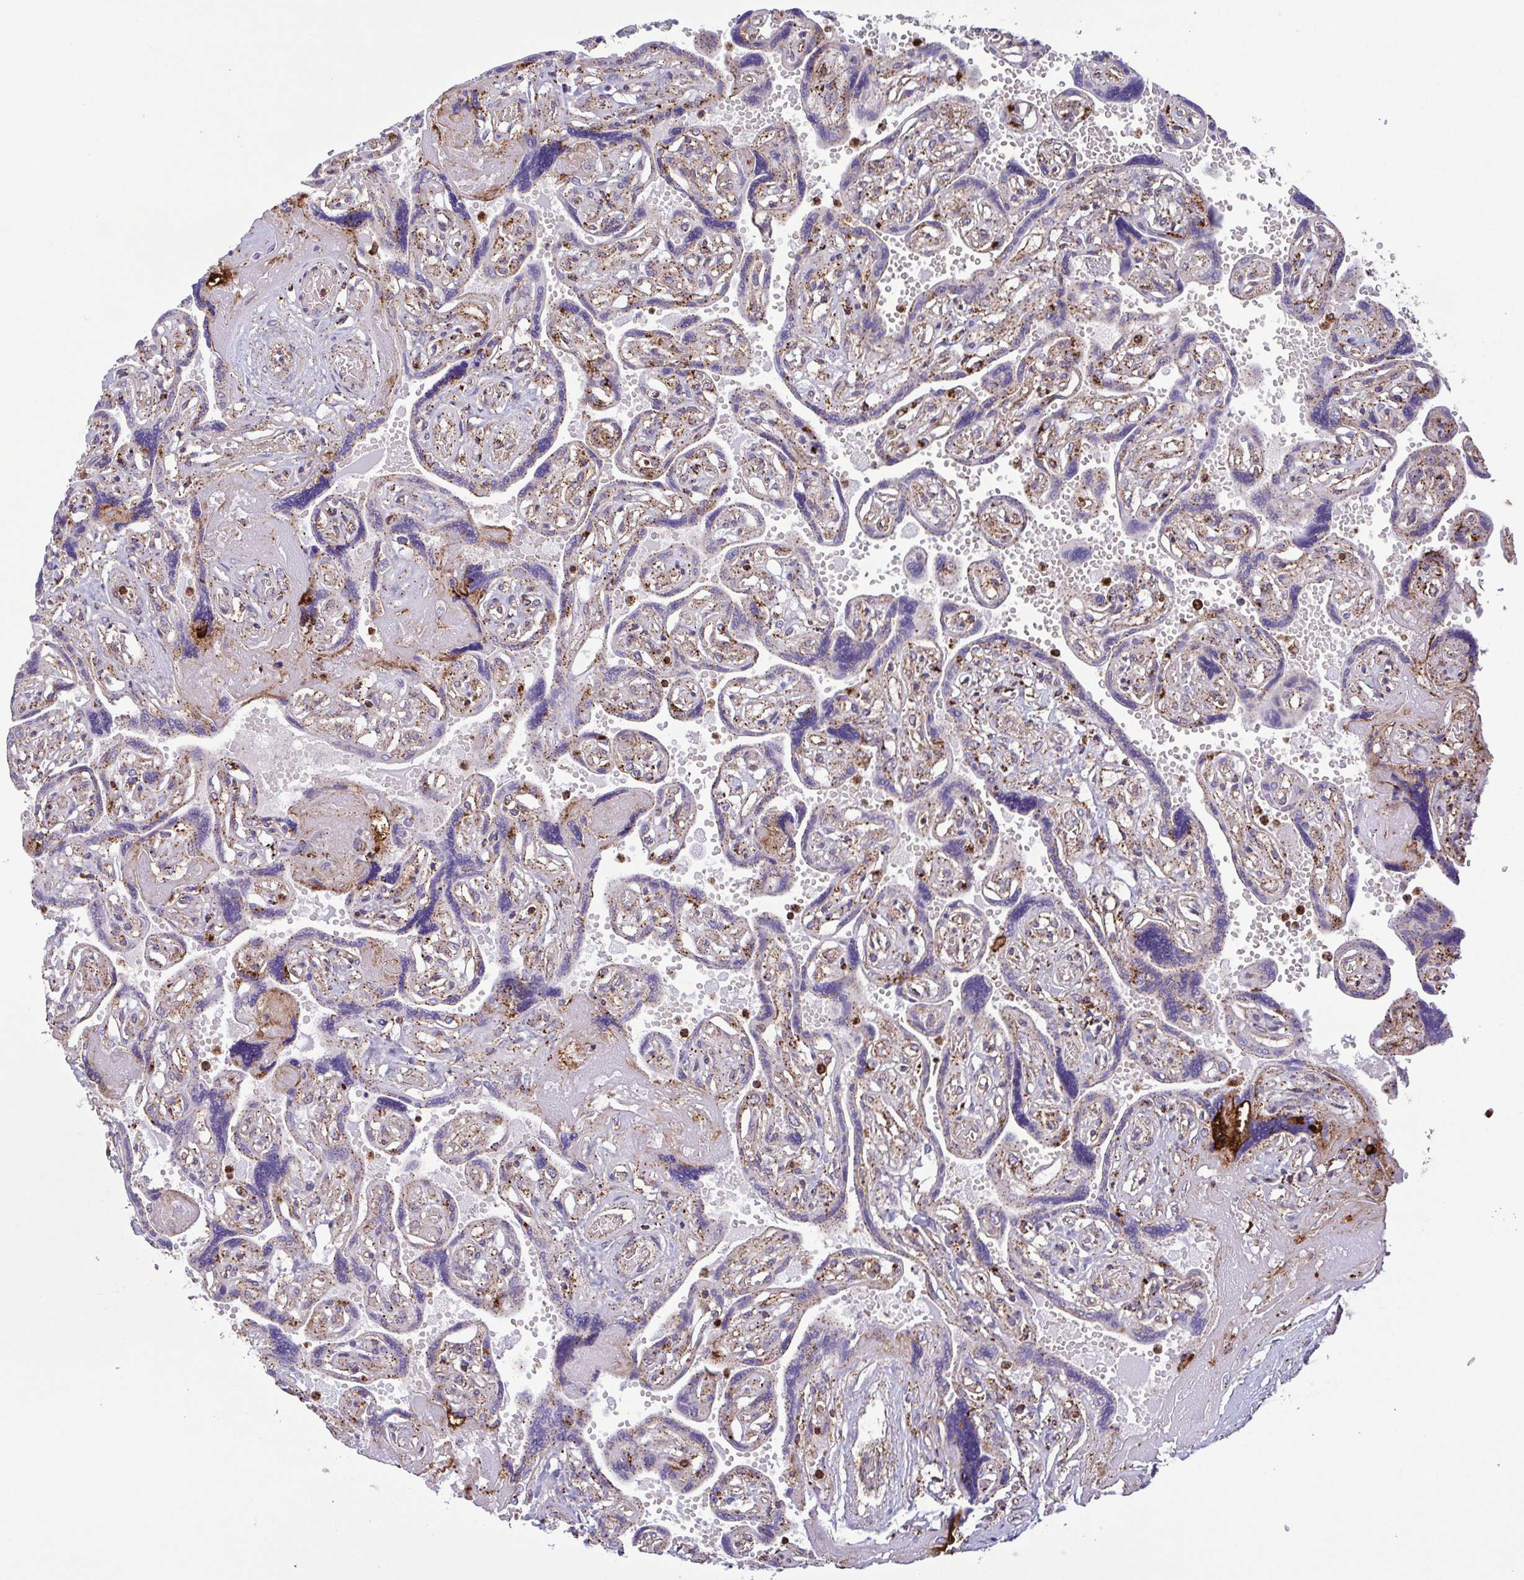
{"staining": {"intensity": "weak", "quantity": "<25%", "location": "nuclear"}, "tissue": "placenta", "cell_type": "Decidual cells", "image_type": "normal", "snomed": [{"axis": "morphology", "description": "Normal tissue, NOS"}, {"axis": "topography", "description": "Placenta"}], "caption": "Immunohistochemistry (IHC) photomicrograph of unremarkable human placenta stained for a protein (brown), which demonstrates no expression in decidual cells.", "gene": "CHMP1B", "patient": {"sex": "female", "age": 32}}